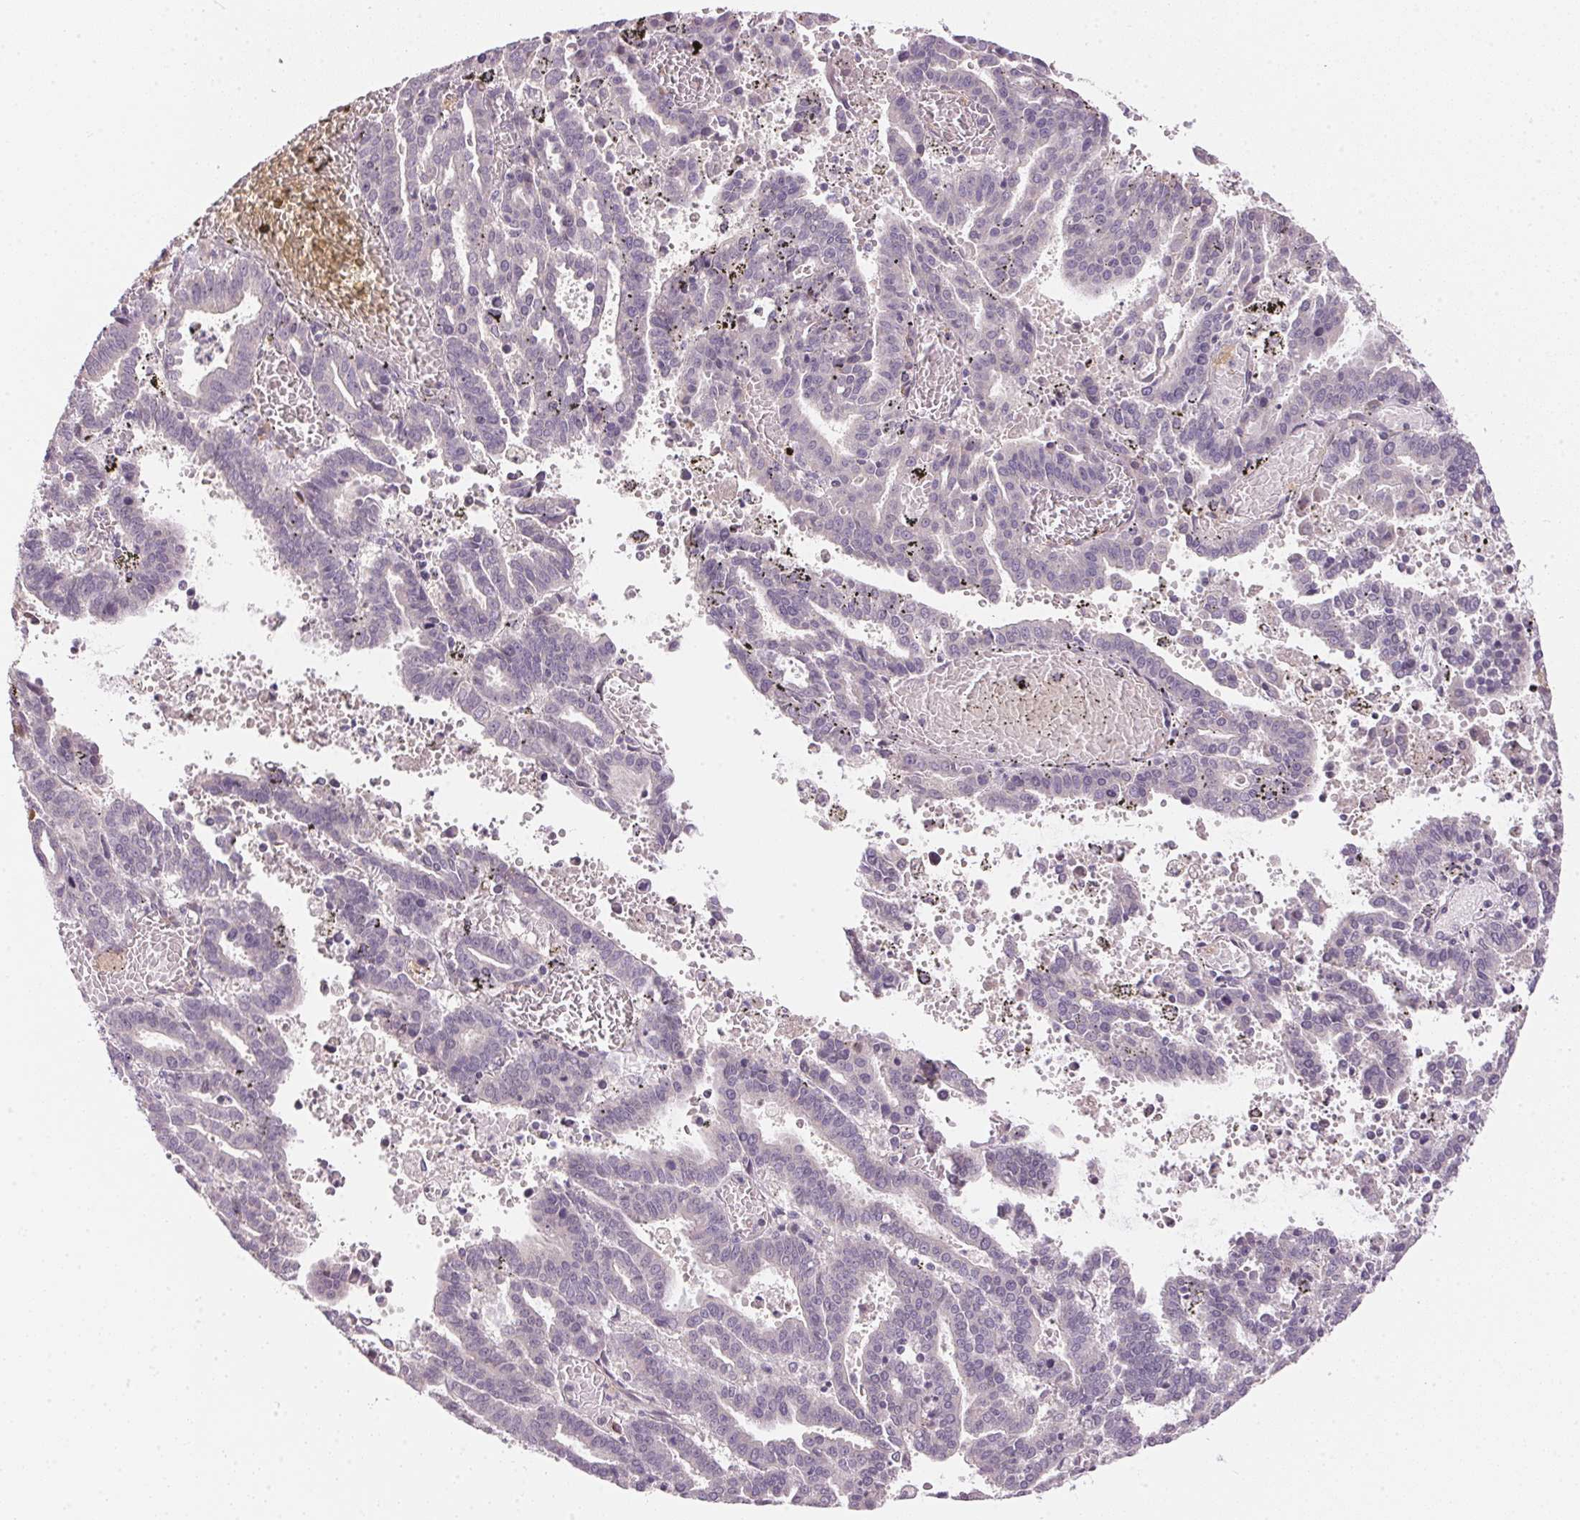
{"staining": {"intensity": "negative", "quantity": "none", "location": "none"}, "tissue": "endometrial cancer", "cell_type": "Tumor cells", "image_type": "cancer", "snomed": [{"axis": "morphology", "description": "Adenocarcinoma, NOS"}, {"axis": "topography", "description": "Uterus"}], "caption": "This is an immunohistochemistry (IHC) histopathology image of endometrial cancer. There is no positivity in tumor cells.", "gene": "TTC23L", "patient": {"sex": "female", "age": 83}}